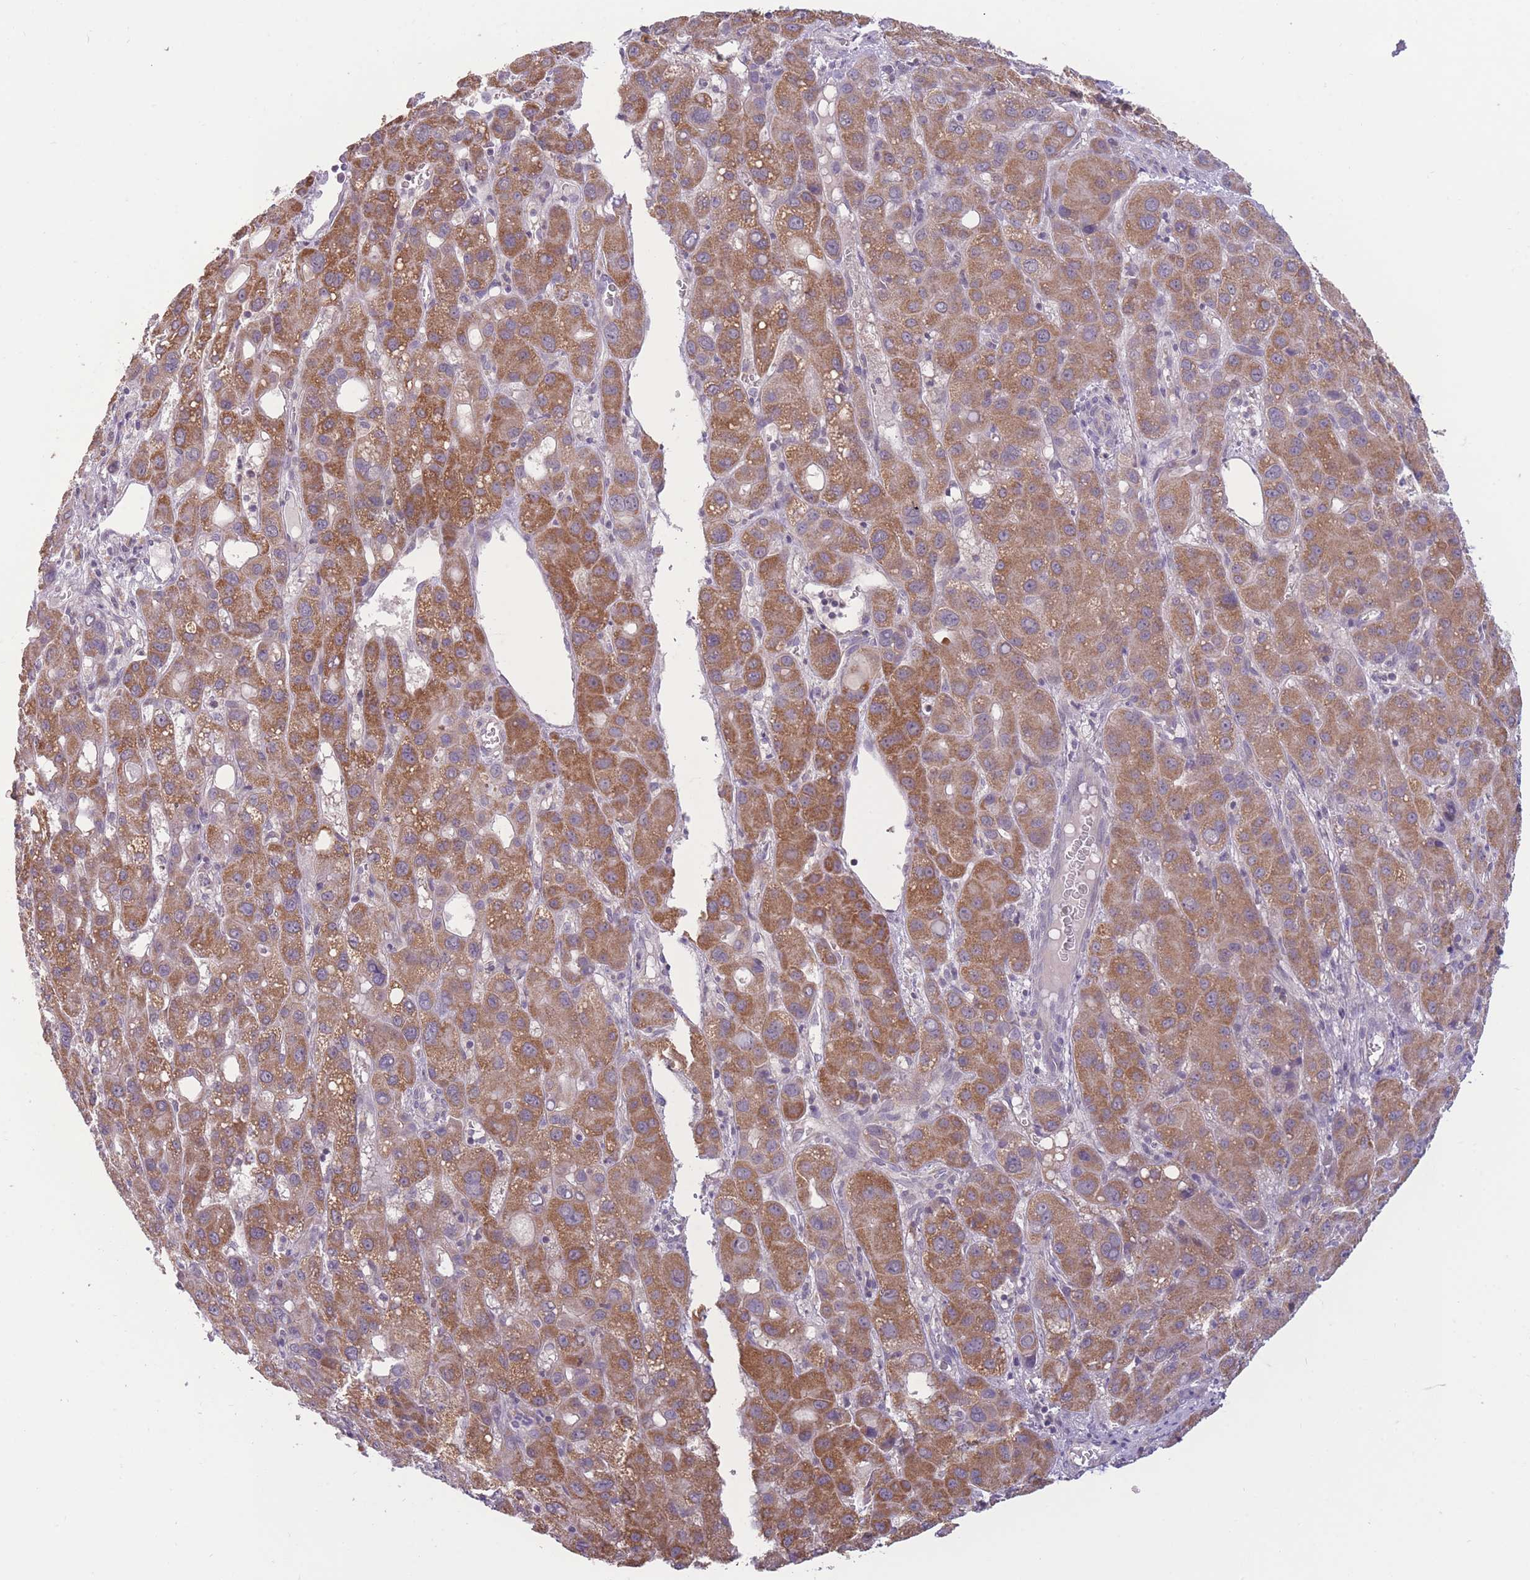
{"staining": {"intensity": "moderate", "quantity": ">75%", "location": "cytoplasmic/membranous"}, "tissue": "liver cancer", "cell_type": "Tumor cells", "image_type": "cancer", "snomed": [{"axis": "morphology", "description": "Carcinoma, Hepatocellular, NOS"}, {"axis": "topography", "description": "Liver"}], "caption": "Tumor cells reveal medium levels of moderate cytoplasmic/membranous staining in approximately >75% of cells in human liver cancer. The staining is performed using DAB (3,3'-diaminobenzidine) brown chromogen to label protein expression. The nuclei are counter-stained blue using hematoxylin.", "gene": "MRPS18C", "patient": {"sex": "male", "age": 55}}